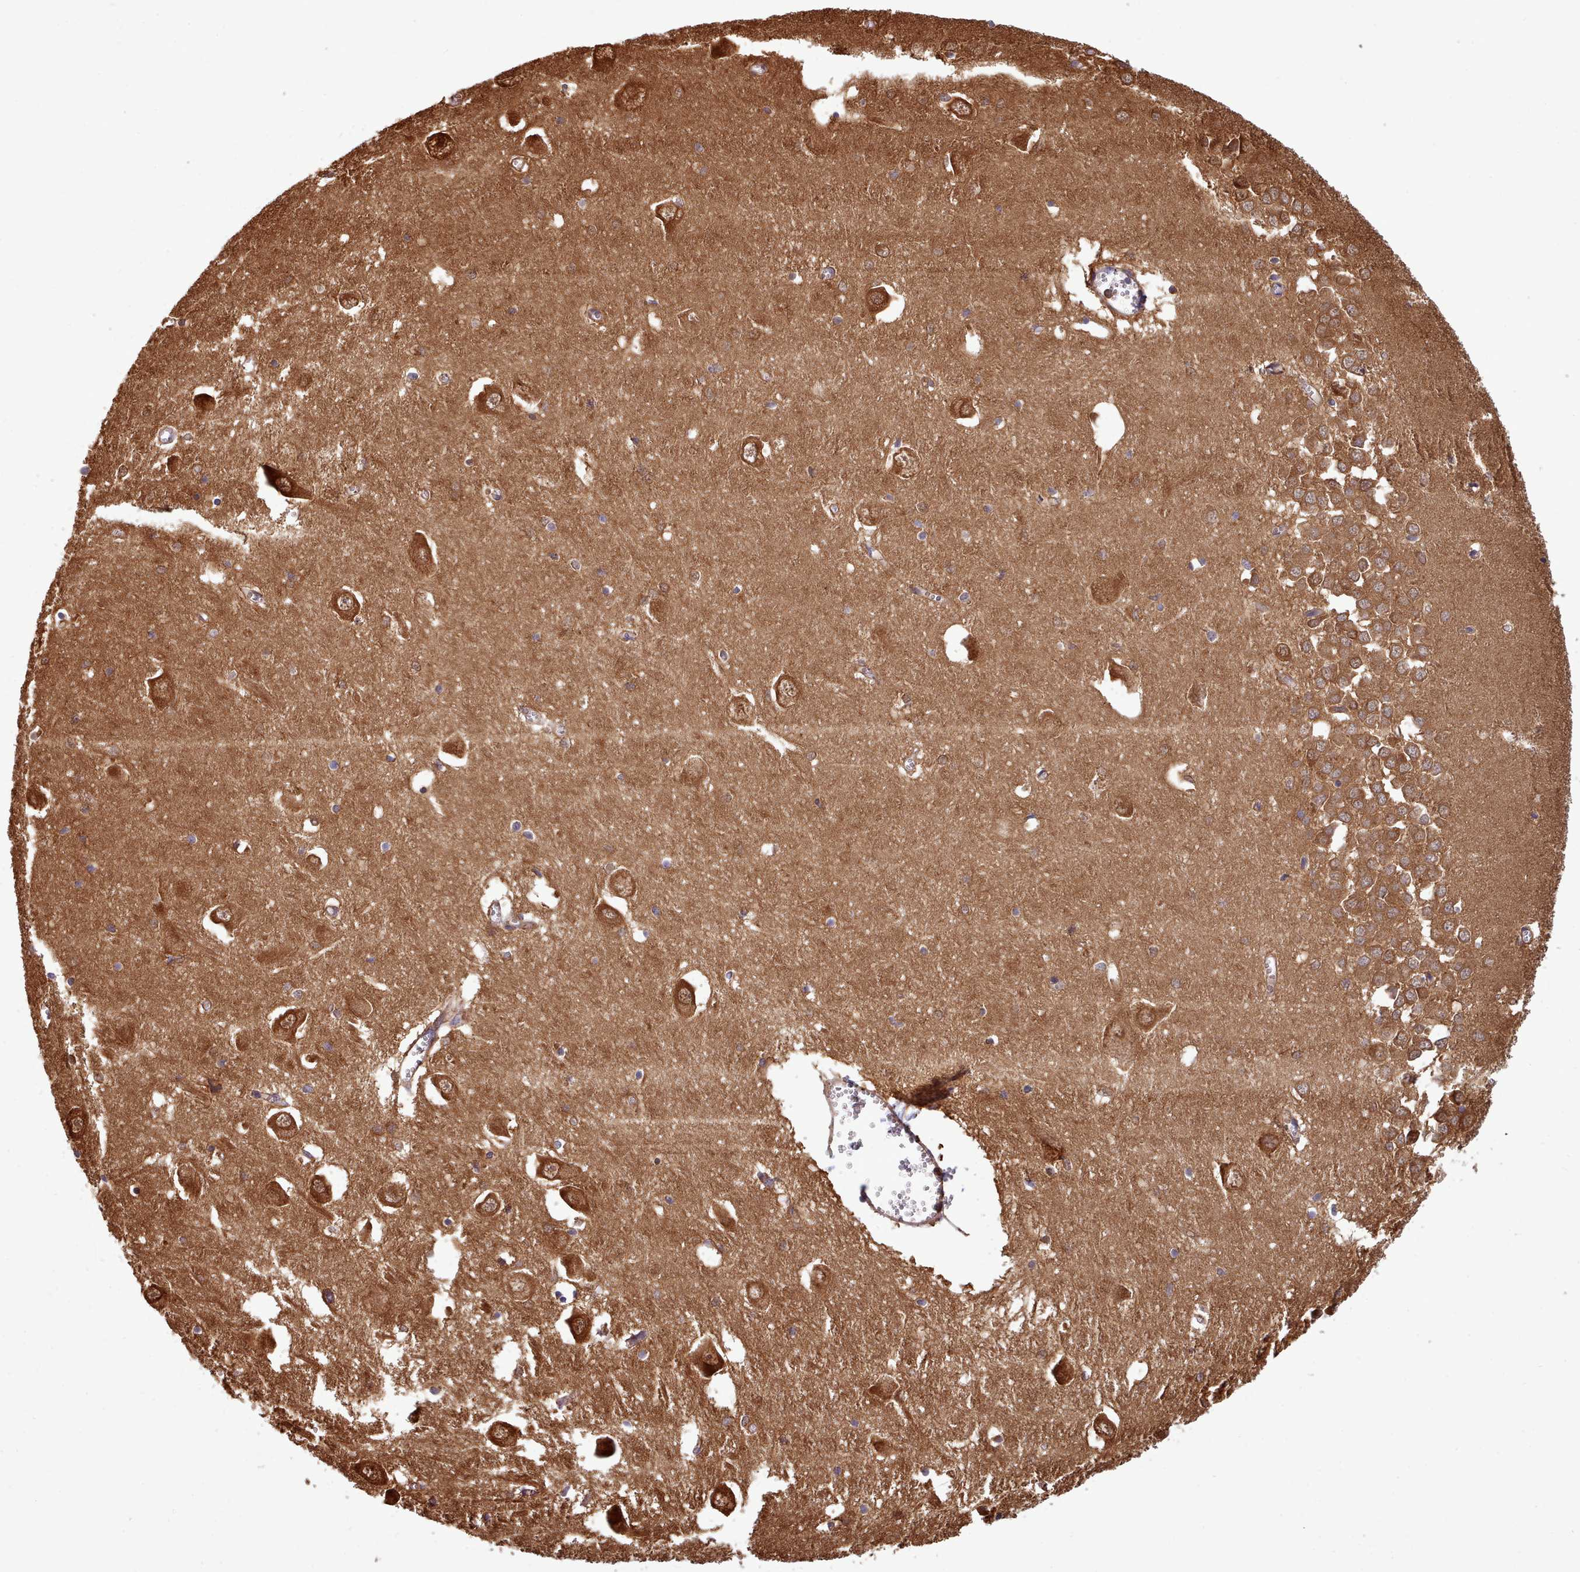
{"staining": {"intensity": "moderate", "quantity": "<25%", "location": "cytoplasmic/membranous"}, "tissue": "hippocampus", "cell_type": "Glial cells", "image_type": "normal", "snomed": [{"axis": "morphology", "description": "Normal tissue, NOS"}, {"axis": "topography", "description": "Hippocampus"}], "caption": "High-power microscopy captured an IHC micrograph of unremarkable hippocampus, revealing moderate cytoplasmic/membranous positivity in approximately <25% of glial cells. (Brightfield microscopy of DAB IHC at high magnification).", "gene": "SLC4A9", "patient": {"sex": "male", "age": 70}}